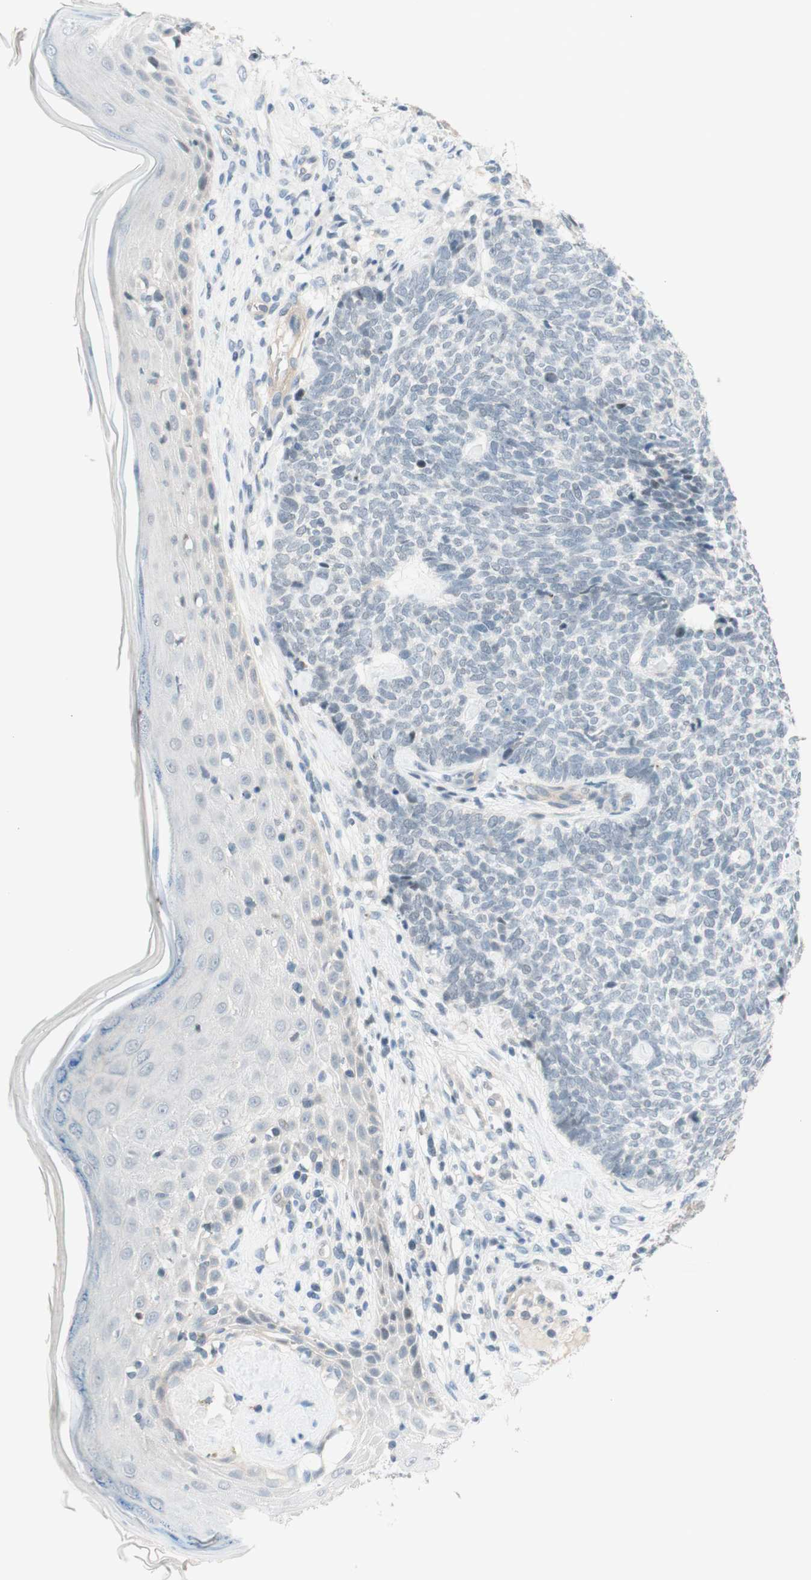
{"staining": {"intensity": "negative", "quantity": "none", "location": "none"}, "tissue": "skin cancer", "cell_type": "Tumor cells", "image_type": "cancer", "snomed": [{"axis": "morphology", "description": "Basal cell carcinoma"}, {"axis": "topography", "description": "Skin"}], "caption": "Immunohistochemistry micrograph of neoplastic tissue: human skin cancer stained with DAB (3,3'-diaminobenzidine) reveals no significant protein staining in tumor cells.", "gene": "JPH1", "patient": {"sex": "female", "age": 84}}